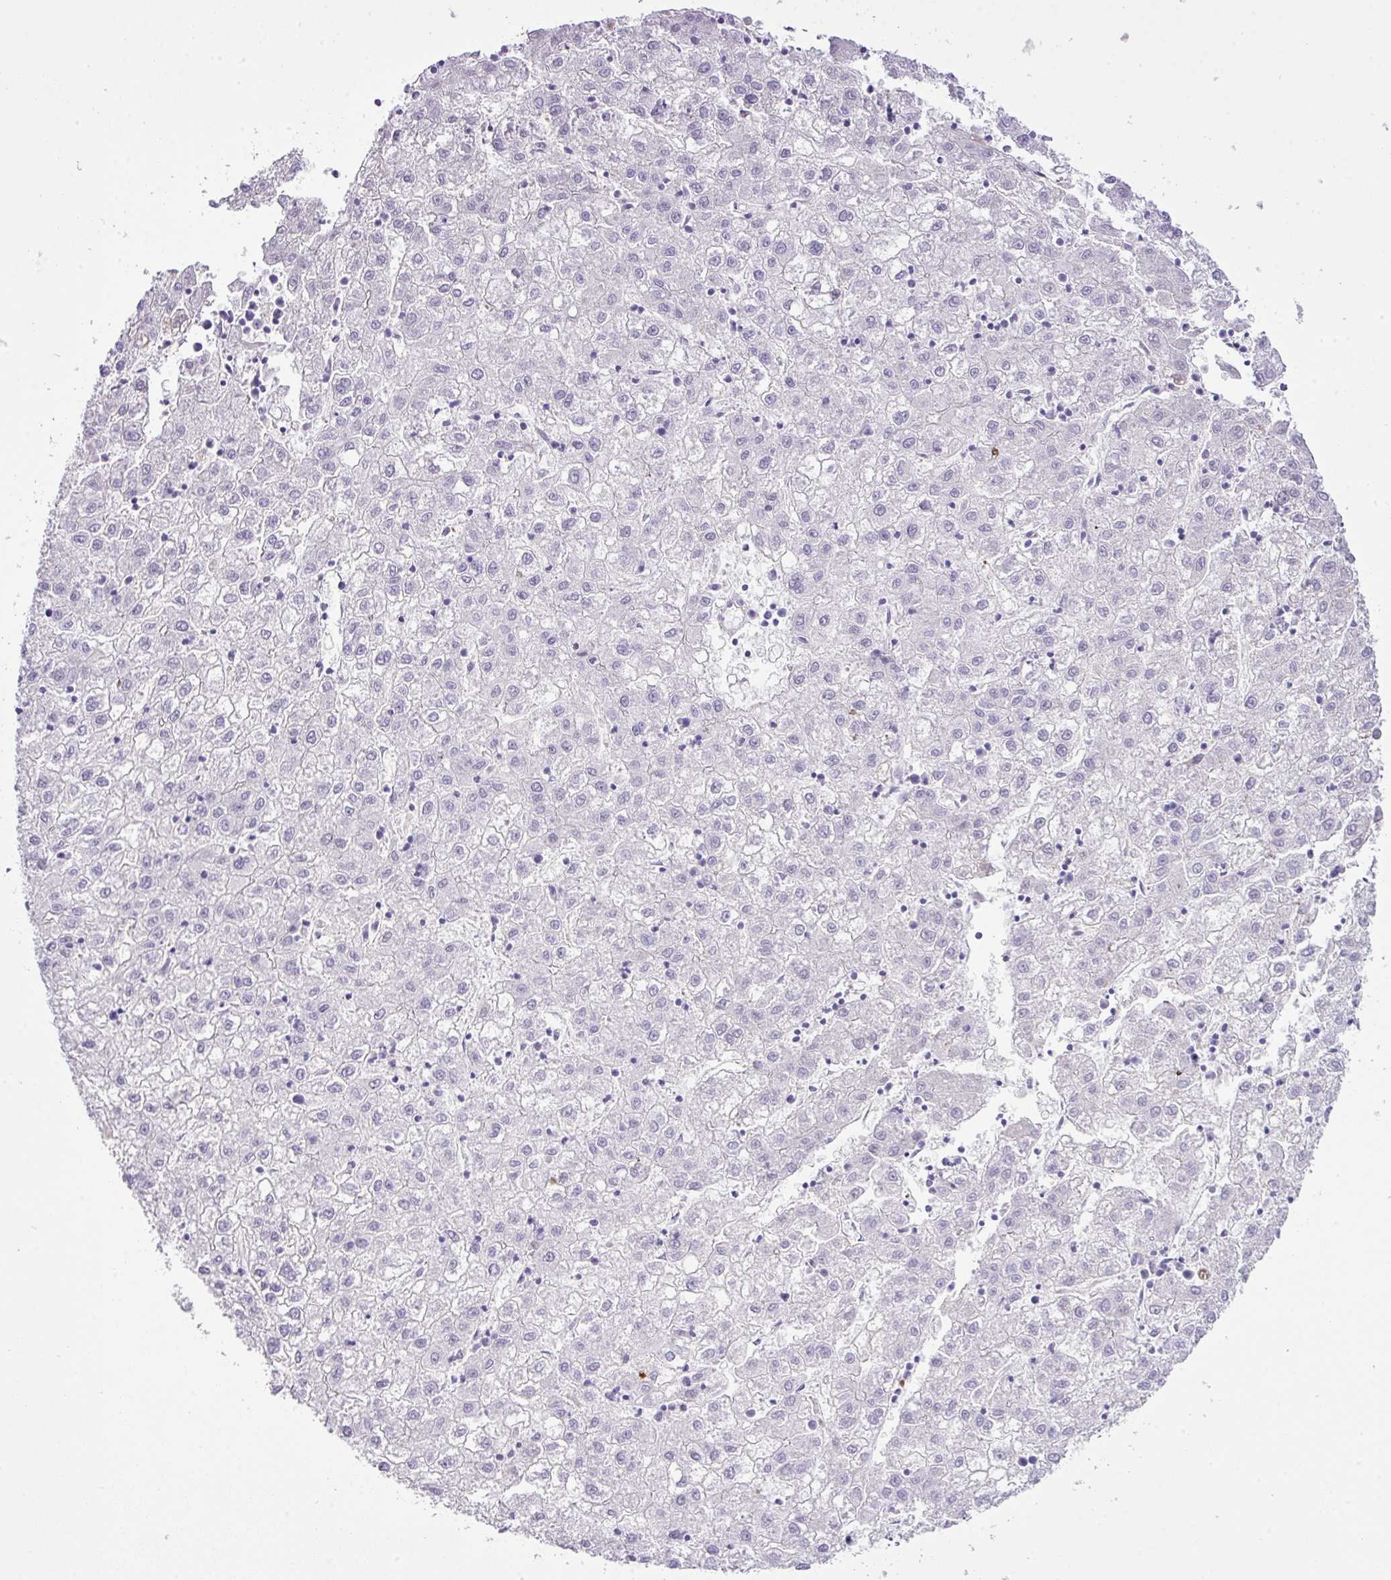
{"staining": {"intensity": "negative", "quantity": "none", "location": "none"}, "tissue": "liver cancer", "cell_type": "Tumor cells", "image_type": "cancer", "snomed": [{"axis": "morphology", "description": "Carcinoma, Hepatocellular, NOS"}, {"axis": "topography", "description": "Liver"}], "caption": "Tumor cells show no significant positivity in liver cancer.", "gene": "RCAN2", "patient": {"sex": "male", "age": 72}}